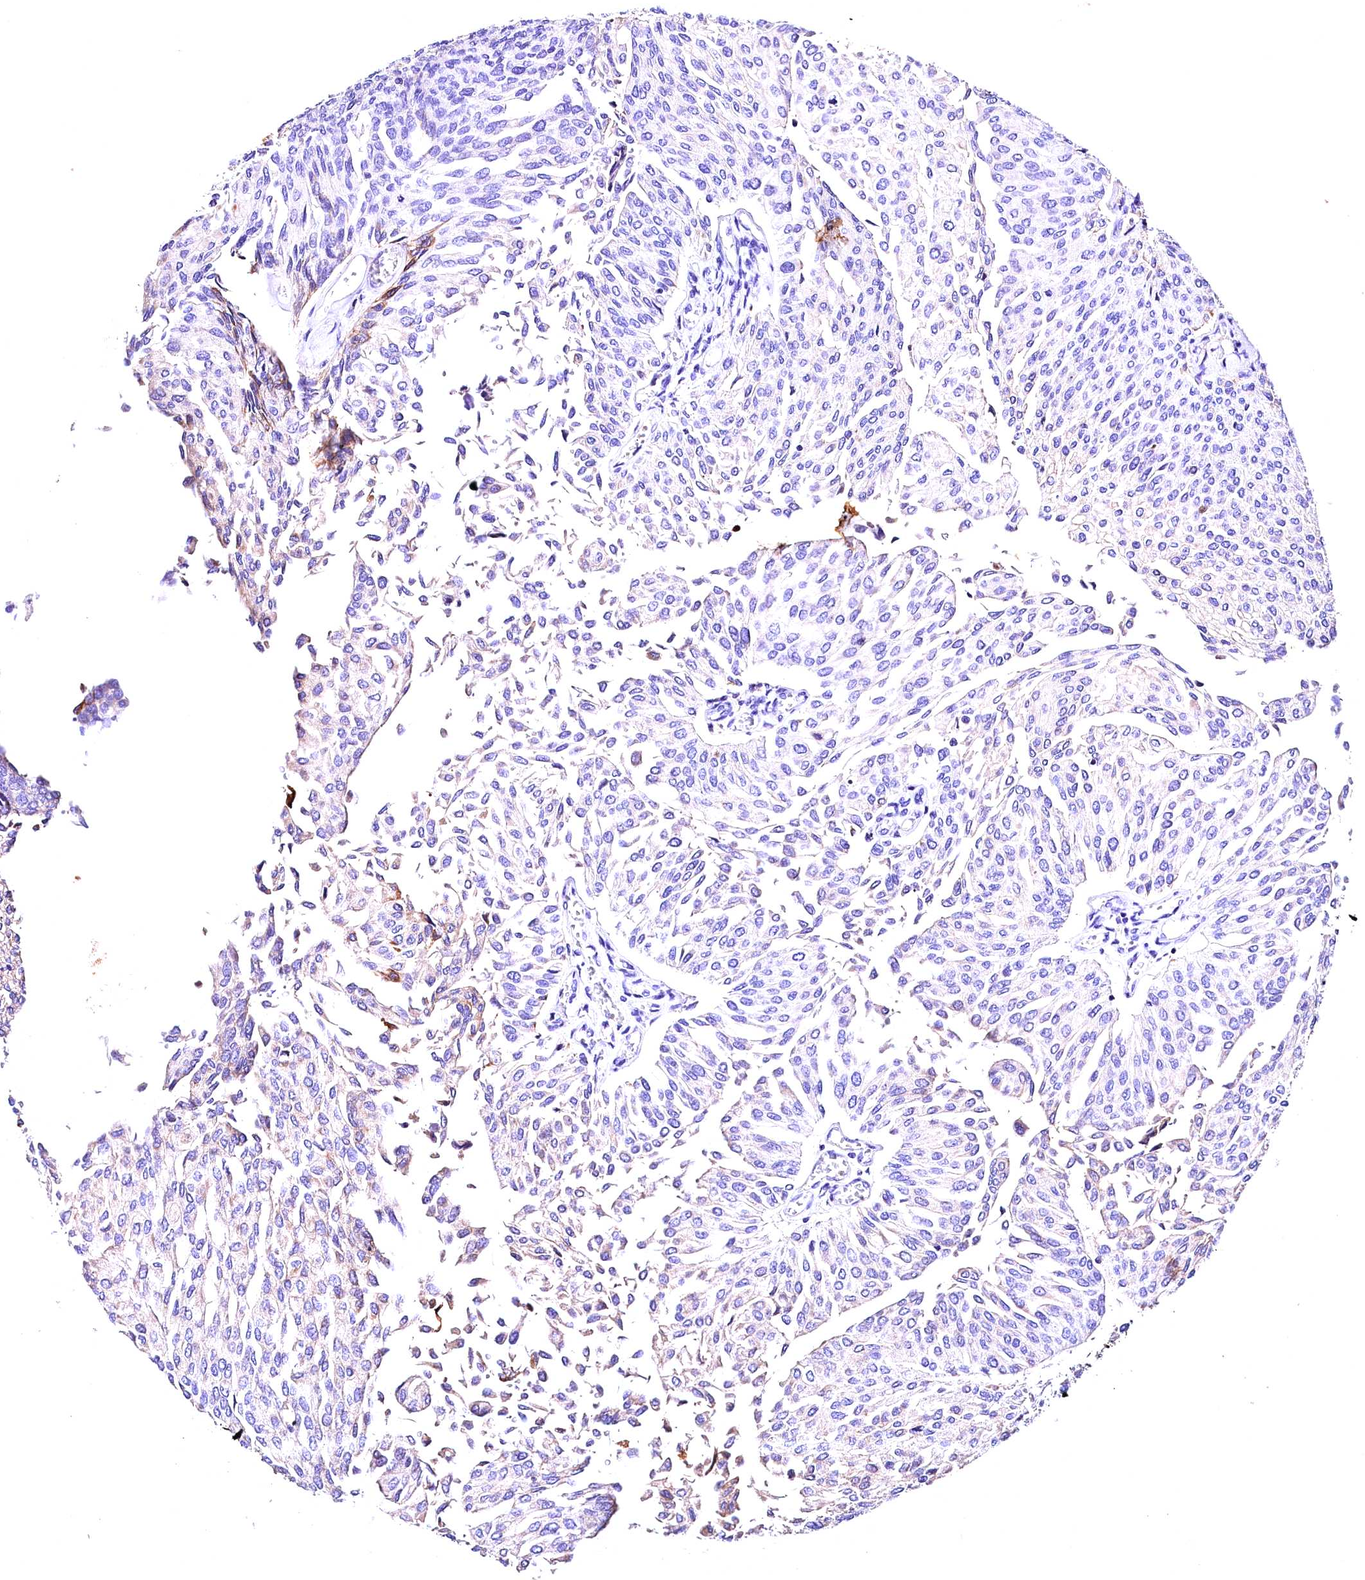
{"staining": {"intensity": "moderate", "quantity": "<25%", "location": "cytoplasmic/membranous"}, "tissue": "urothelial cancer", "cell_type": "Tumor cells", "image_type": "cancer", "snomed": [{"axis": "morphology", "description": "Urothelial carcinoma, High grade"}, {"axis": "topography", "description": "Urinary bladder"}], "caption": "About <25% of tumor cells in urothelial carcinoma (high-grade) reveal moderate cytoplasmic/membranous protein positivity as visualized by brown immunohistochemical staining.", "gene": "ARMC6", "patient": {"sex": "female", "age": 79}}